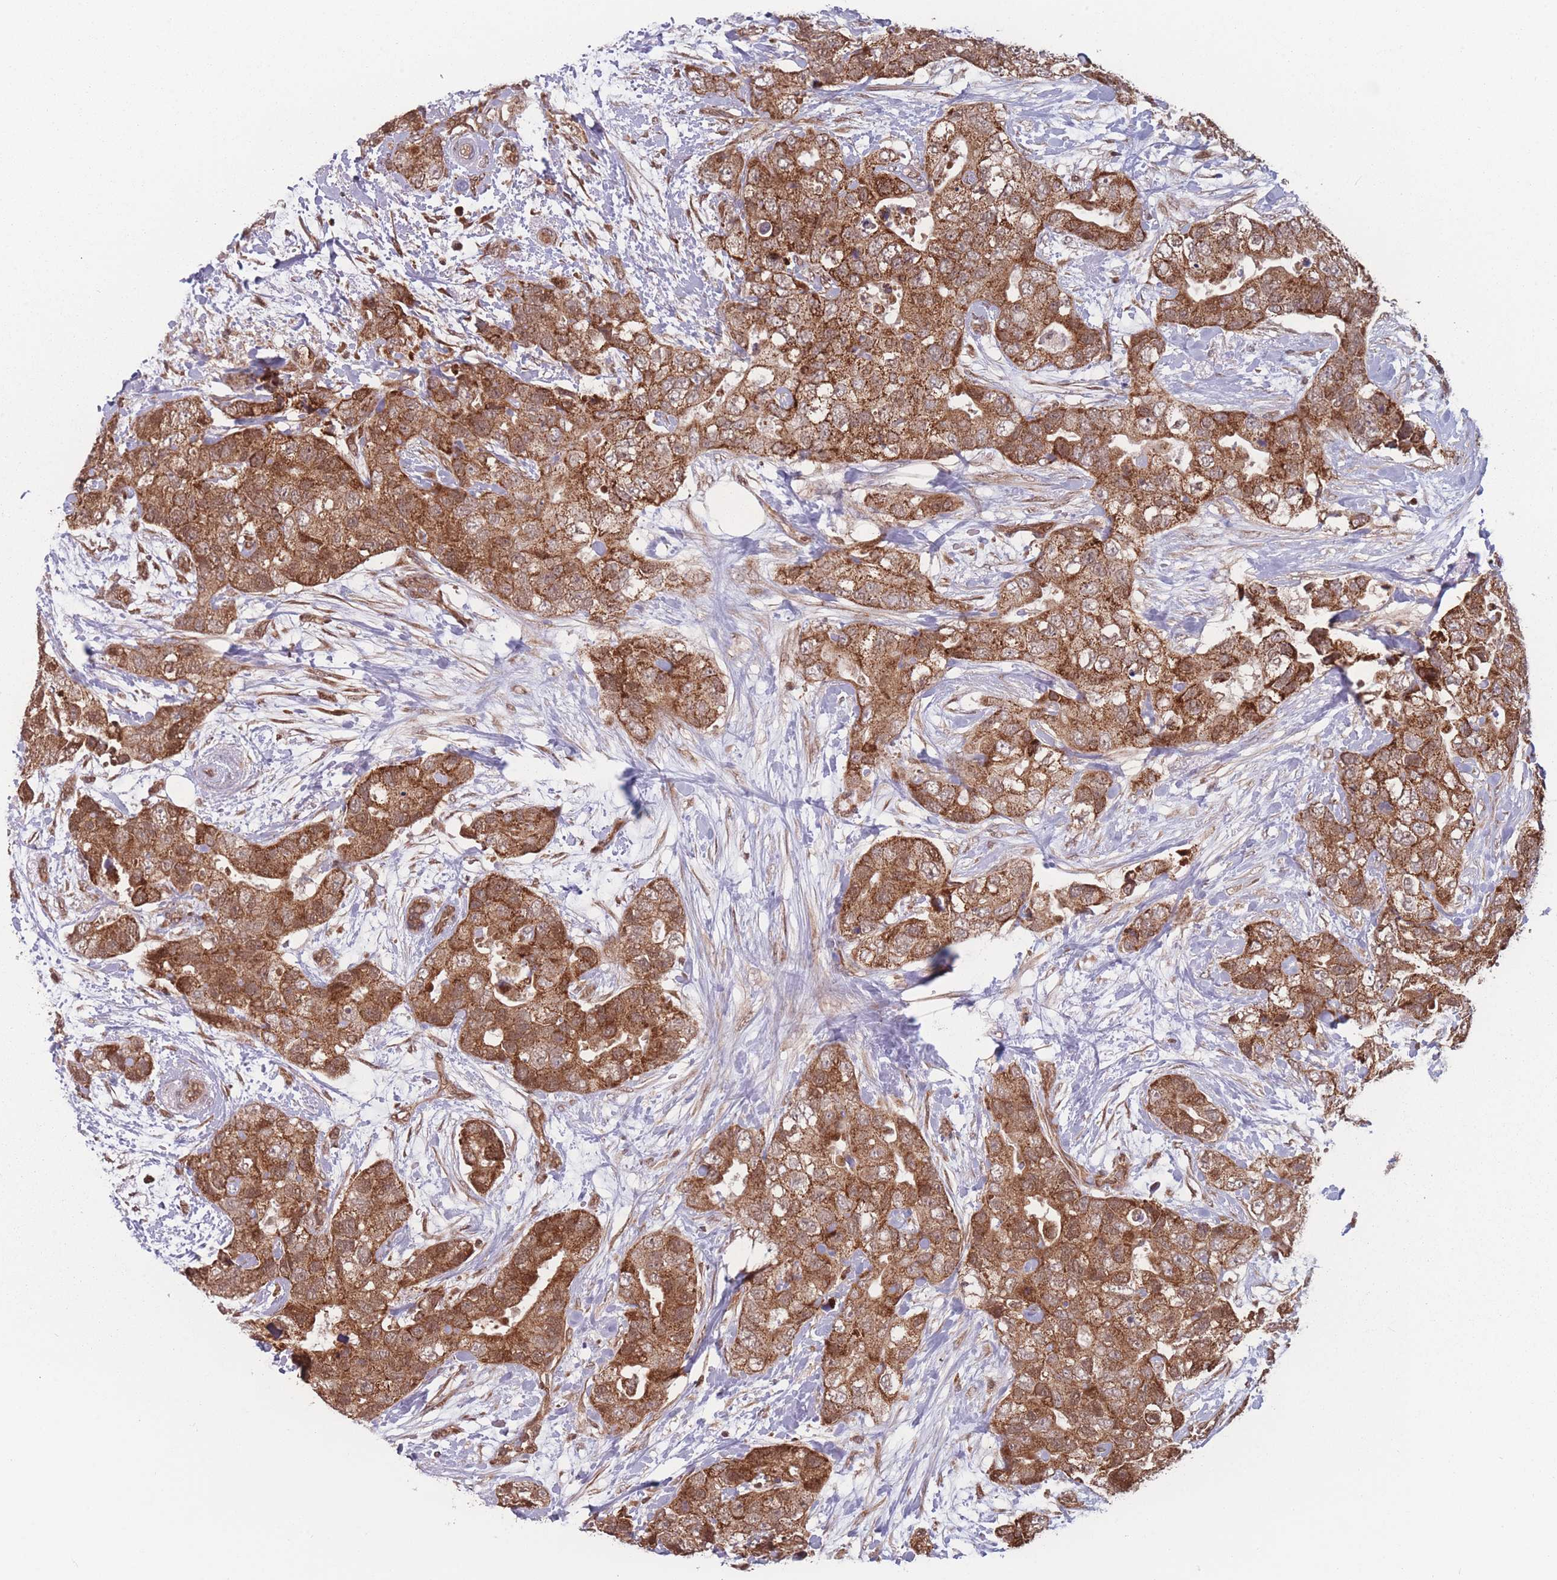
{"staining": {"intensity": "strong", "quantity": ">75%", "location": "cytoplasmic/membranous"}, "tissue": "breast cancer", "cell_type": "Tumor cells", "image_type": "cancer", "snomed": [{"axis": "morphology", "description": "Duct carcinoma"}, {"axis": "topography", "description": "Breast"}], "caption": "Immunohistochemical staining of breast infiltrating ductal carcinoma demonstrates high levels of strong cytoplasmic/membranous positivity in about >75% of tumor cells. (DAB (3,3'-diaminobenzidine) IHC with brightfield microscopy, high magnification).", "gene": "RPS18", "patient": {"sex": "female", "age": 62}}